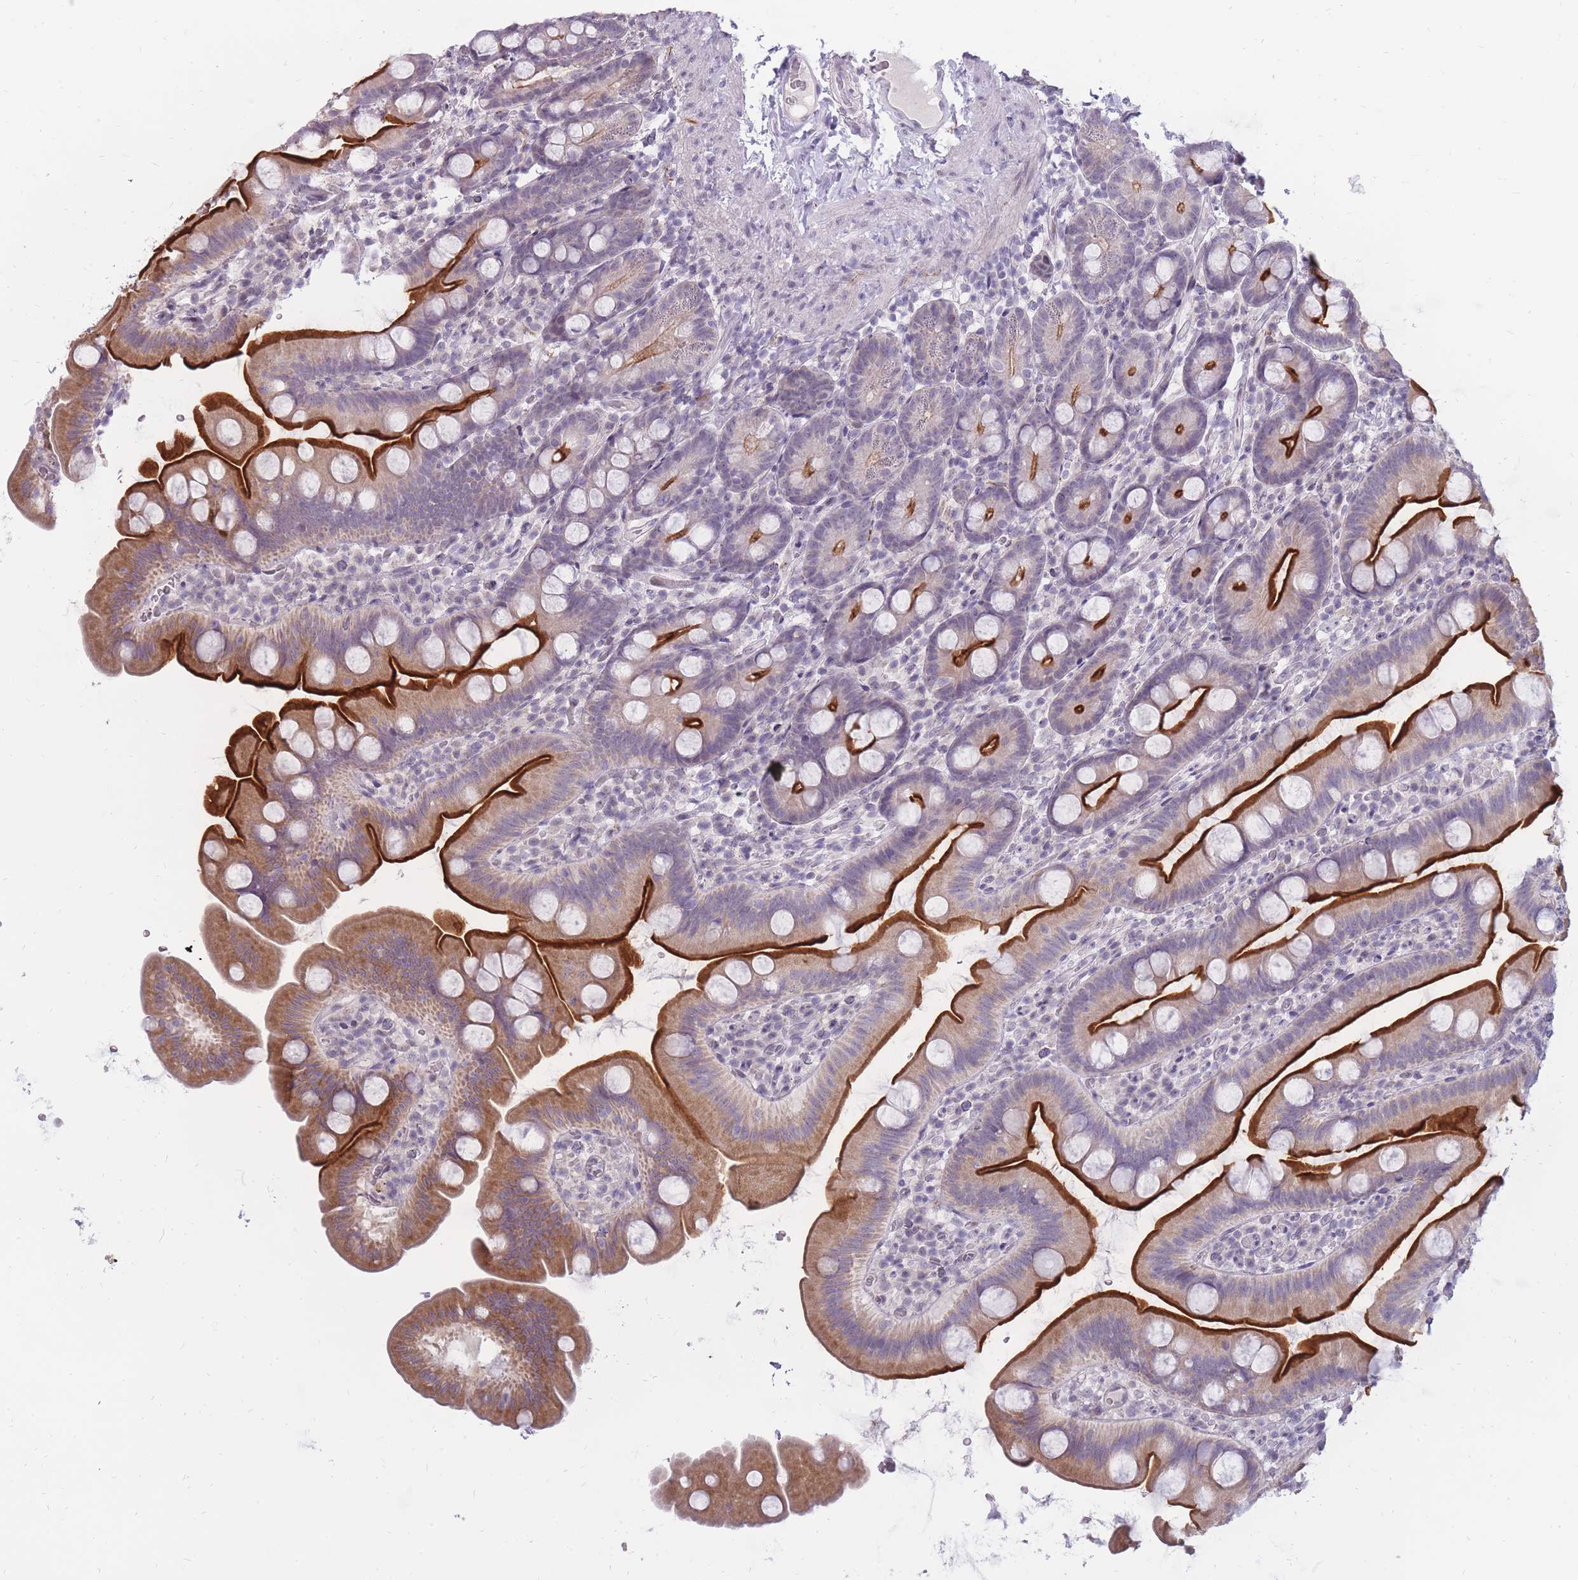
{"staining": {"intensity": "strong", "quantity": "25%-75%", "location": "cytoplasmic/membranous"}, "tissue": "small intestine", "cell_type": "Glandular cells", "image_type": "normal", "snomed": [{"axis": "morphology", "description": "Normal tissue, NOS"}, {"axis": "topography", "description": "Small intestine"}], "caption": "Immunohistochemical staining of normal small intestine demonstrates 25%-75% levels of strong cytoplasmic/membranous protein positivity in approximately 25%-75% of glandular cells.", "gene": "POM121C", "patient": {"sex": "female", "age": 68}}